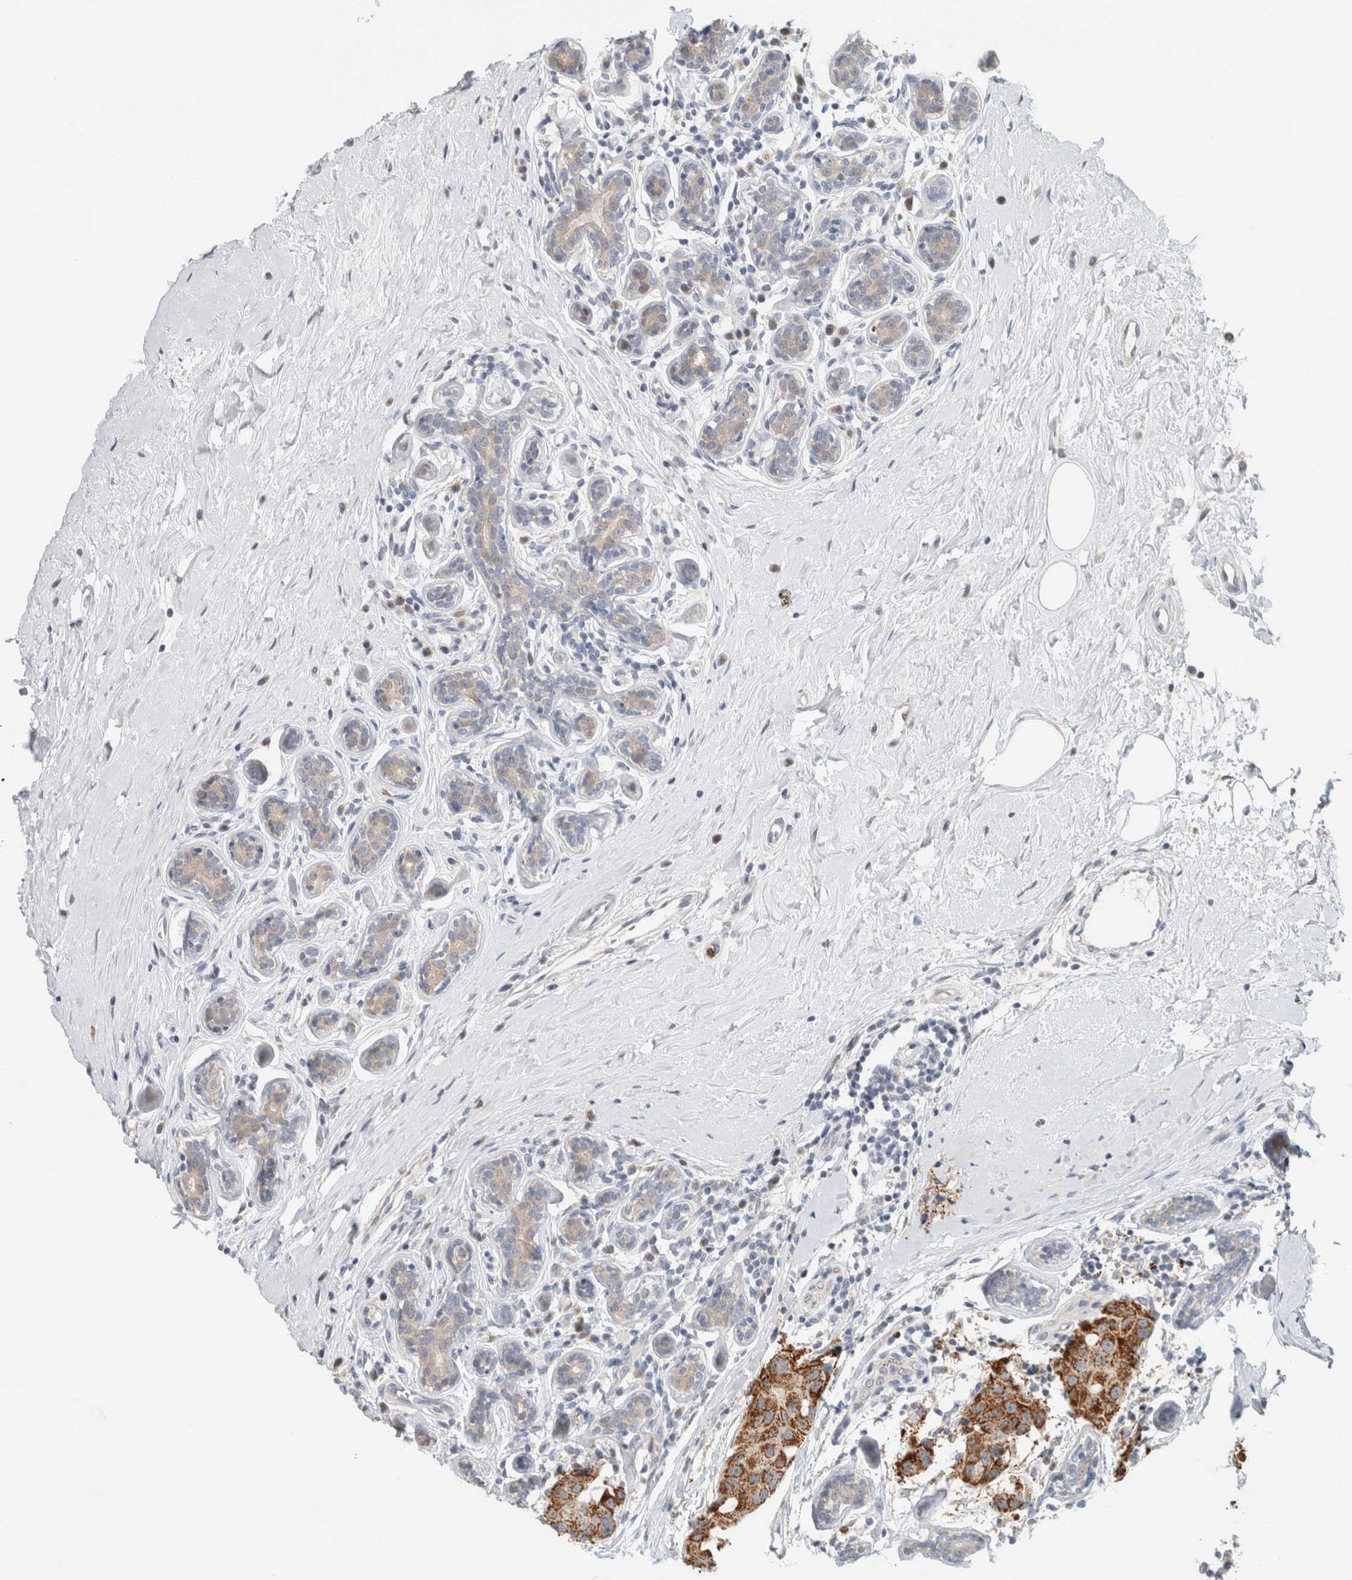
{"staining": {"intensity": "strong", "quantity": ">75%", "location": "cytoplasmic/membranous"}, "tissue": "breast cancer", "cell_type": "Tumor cells", "image_type": "cancer", "snomed": [{"axis": "morphology", "description": "Normal tissue, NOS"}, {"axis": "morphology", "description": "Duct carcinoma"}, {"axis": "topography", "description": "Breast"}], "caption": "Immunohistochemical staining of human breast cancer (infiltrating ductal carcinoma) demonstrates high levels of strong cytoplasmic/membranous protein expression in about >75% of tumor cells.", "gene": "CRAT", "patient": {"sex": "female", "age": 39}}